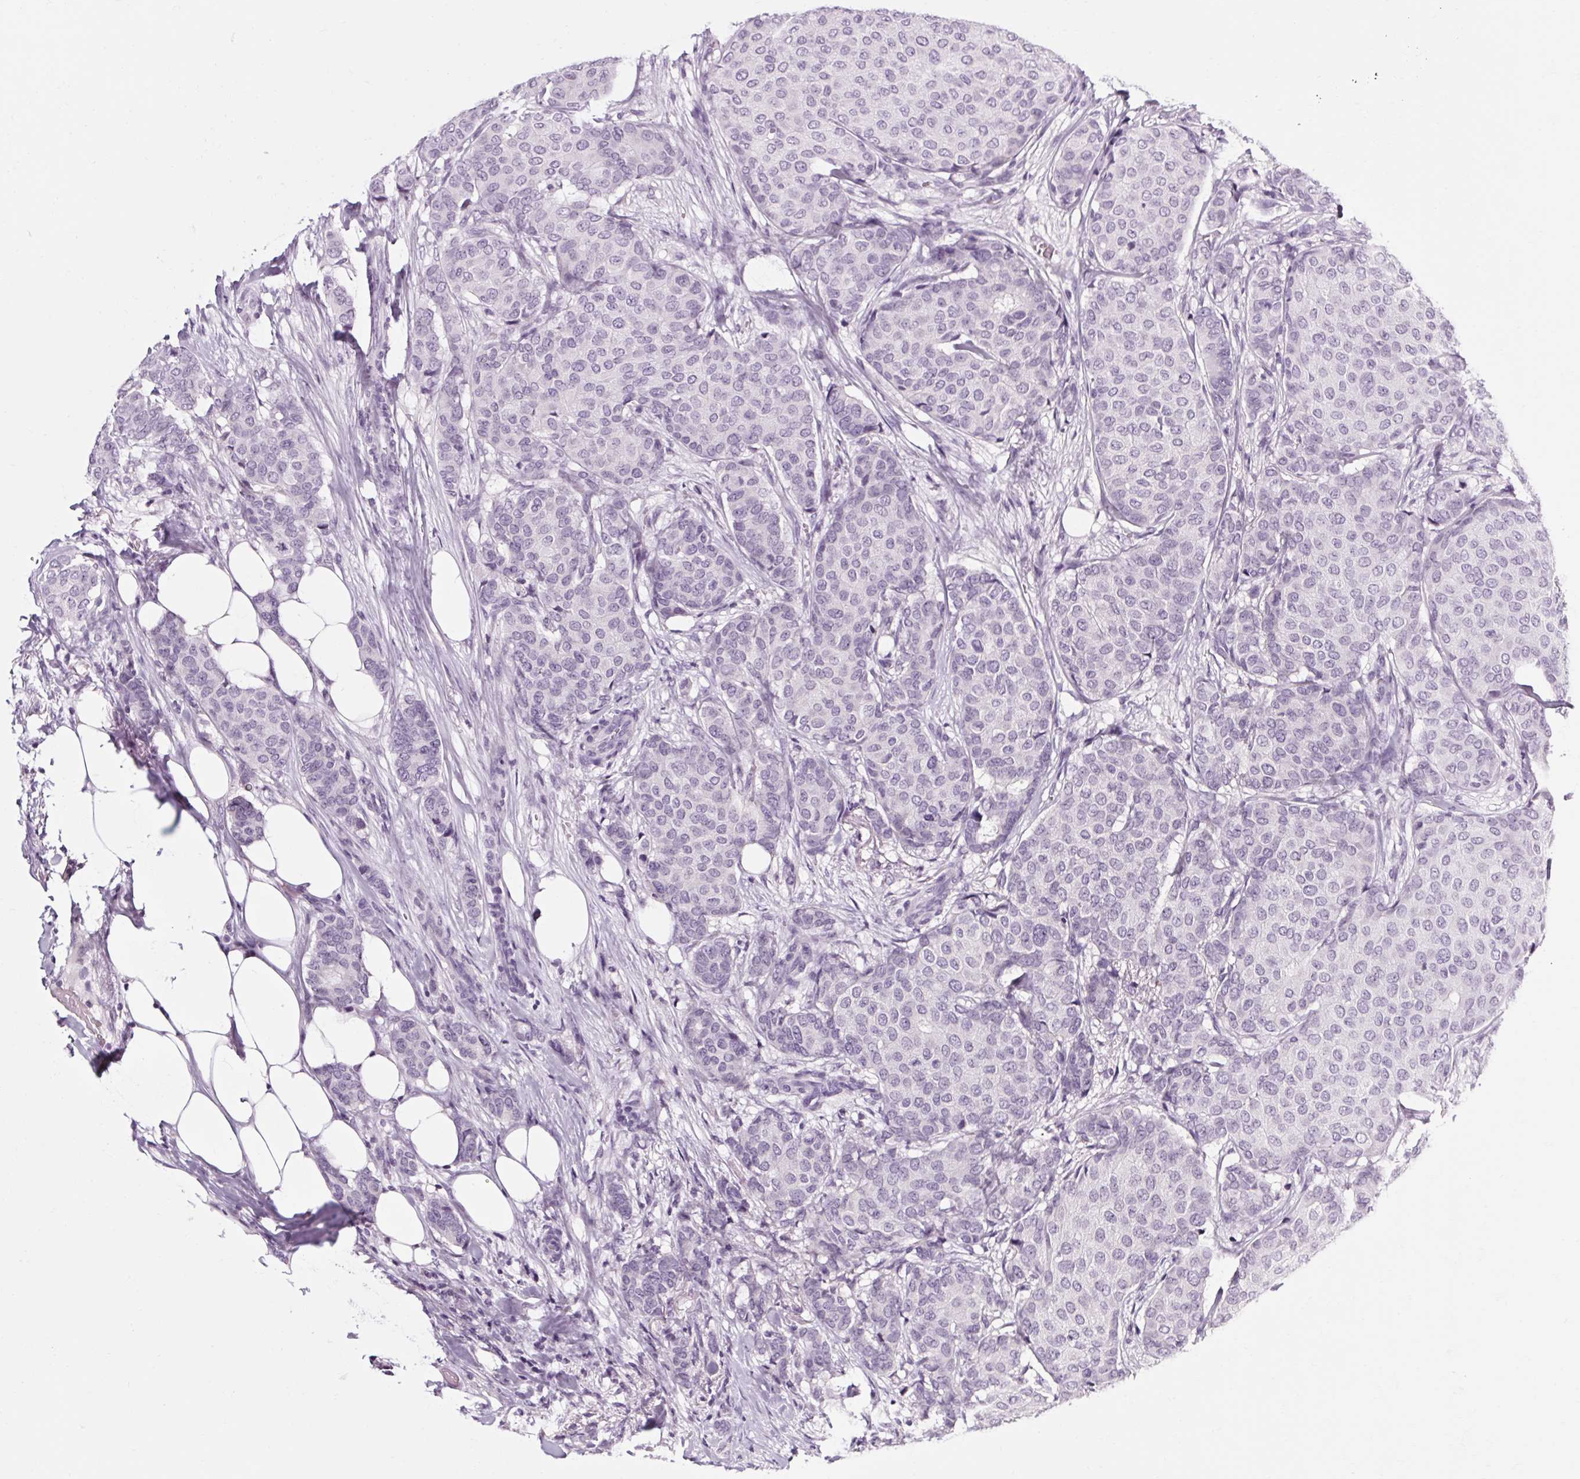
{"staining": {"intensity": "negative", "quantity": "none", "location": "none"}, "tissue": "breast cancer", "cell_type": "Tumor cells", "image_type": "cancer", "snomed": [{"axis": "morphology", "description": "Duct carcinoma"}, {"axis": "topography", "description": "Breast"}], "caption": "Immunohistochemical staining of breast cancer (infiltrating ductal carcinoma) displays no significant expression in tumor cells.", "gene": "POMC", "patient": {"sex": "female", "age": 75}}